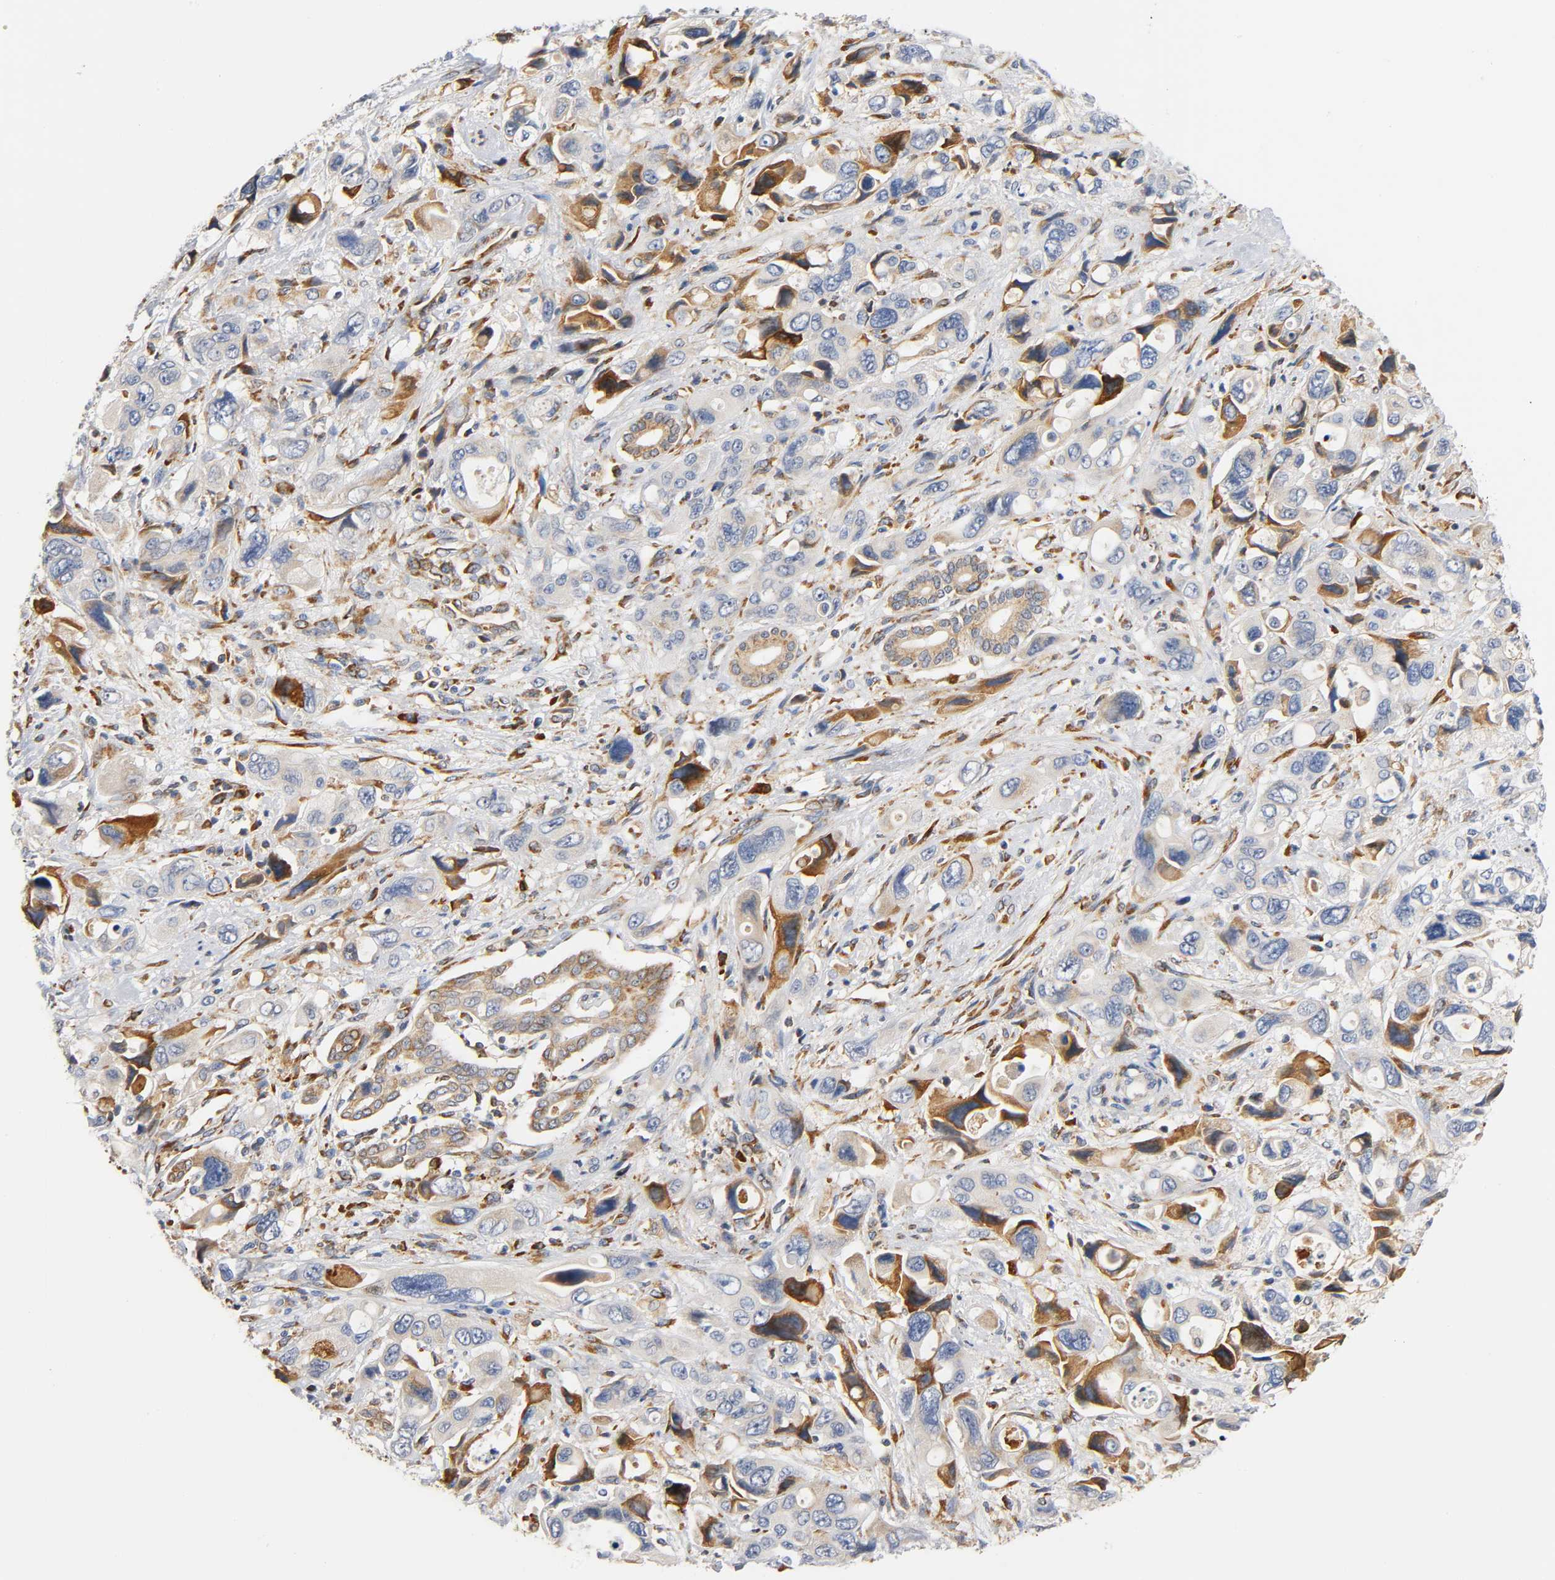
{"staining": {"intensity": "moderate", "quantity": "25%-75%", "location": "cytoplasmic/membranous"}, "tissue": "pancreatic cancer", "cell_type": "Tumor cells", "image_type": "cancer", "snomed": [{"axis": "morphology", "description": "Adenocarcinoma, NOS"}, {"axis": "topography", "description": "Pancreas"}], "caption": "A micrograph of pancreatic cancer stained for a protein exhibits moderate cytoplasmic/membranous brown staining in tumor cells.", "gene": "UCKL1", "patient": {"sex": "male", "age": 46}}